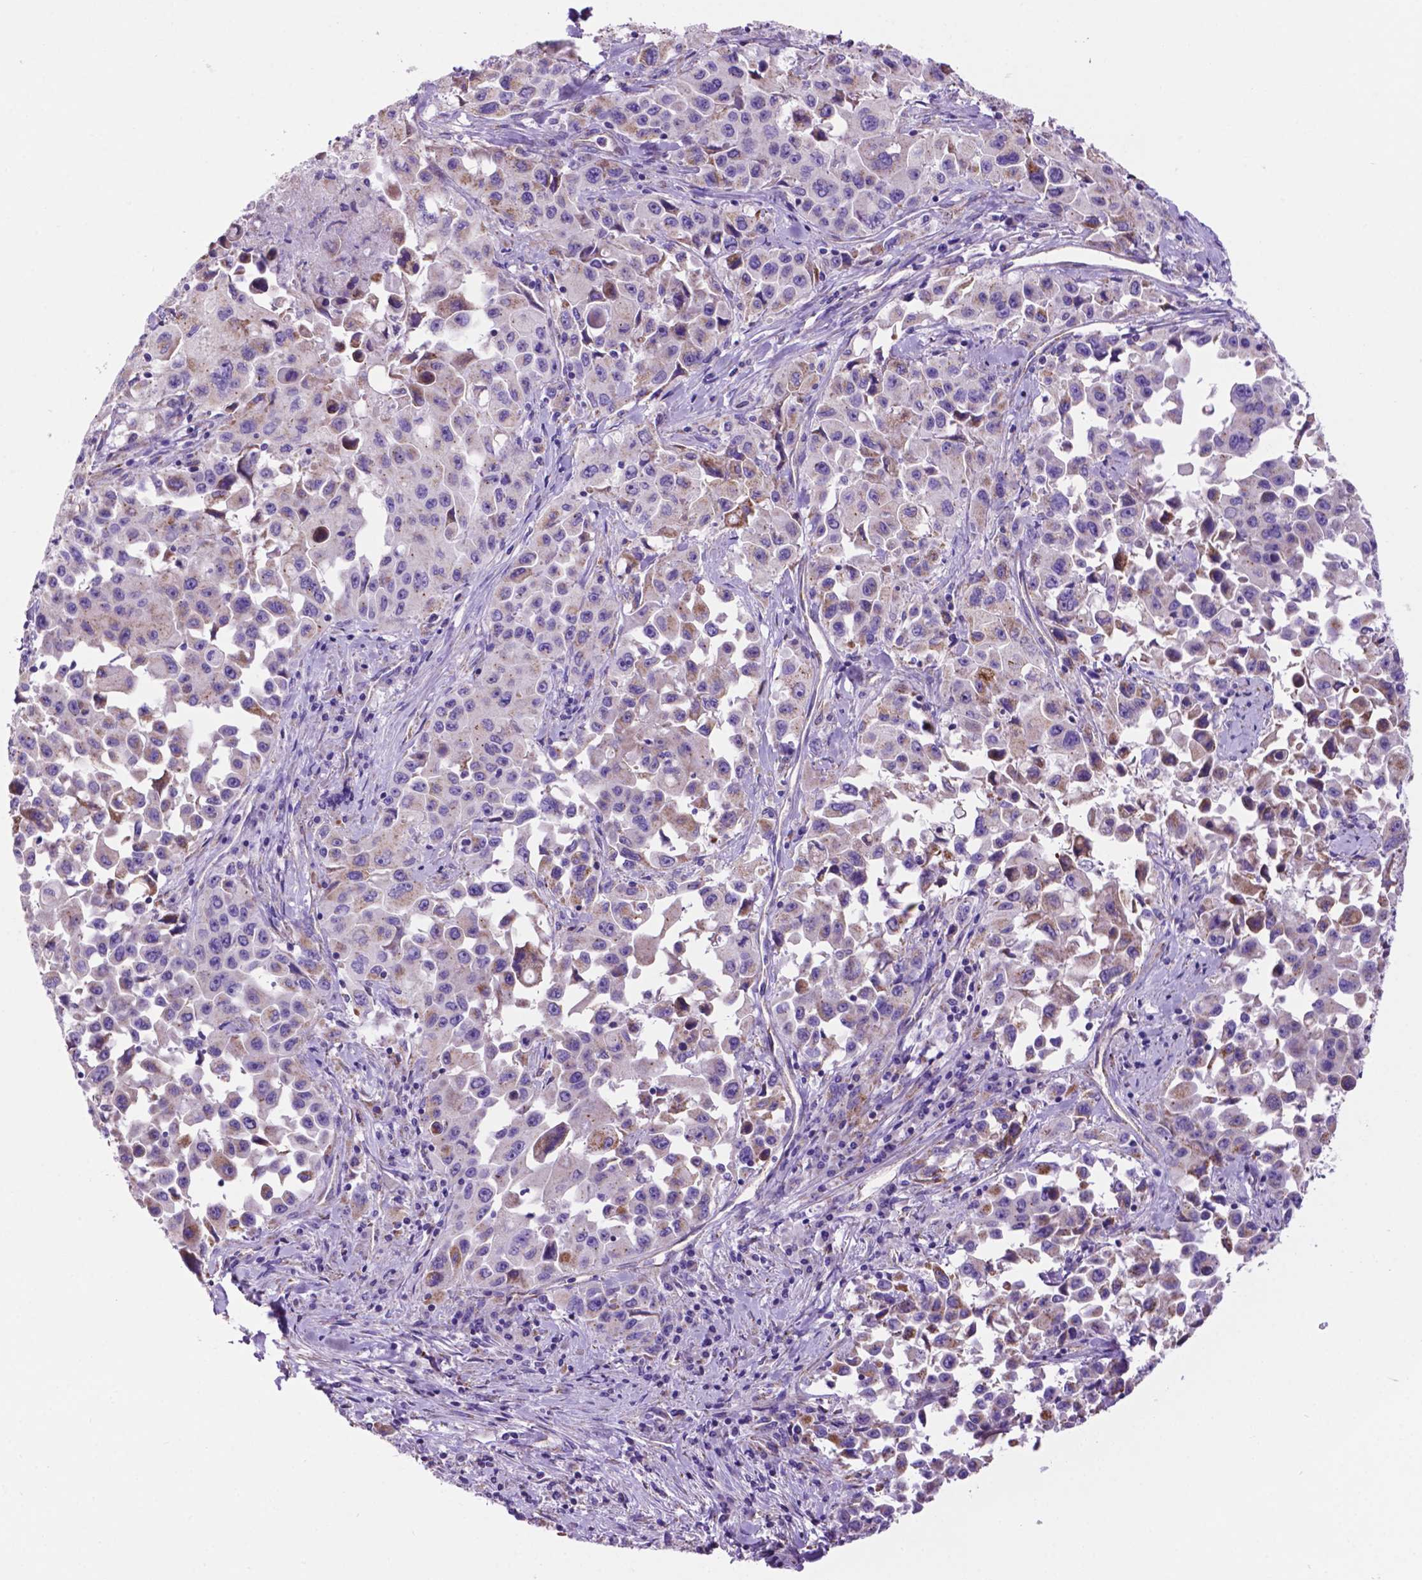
{"staining": {"intensity": "moderate", "quantity": "<25%", "location": "cytoplasmic/membranous"}, "tissue": "lung cancer", "cell_type": "Tumor cells", "image_type": "cancer", "snomed": [{"axis": "morphology", "description": "Squamous cell carcinoma, NOS"}, {"axis": "topography", "description": "Lung"}], "caption": "A brown stain highlights moderate cytoplasmic/membranous staining of a protein in human lung cancer tumor cells.", "gene": "TMEM121B", "patient": {"sex": "male", "age": 63}}